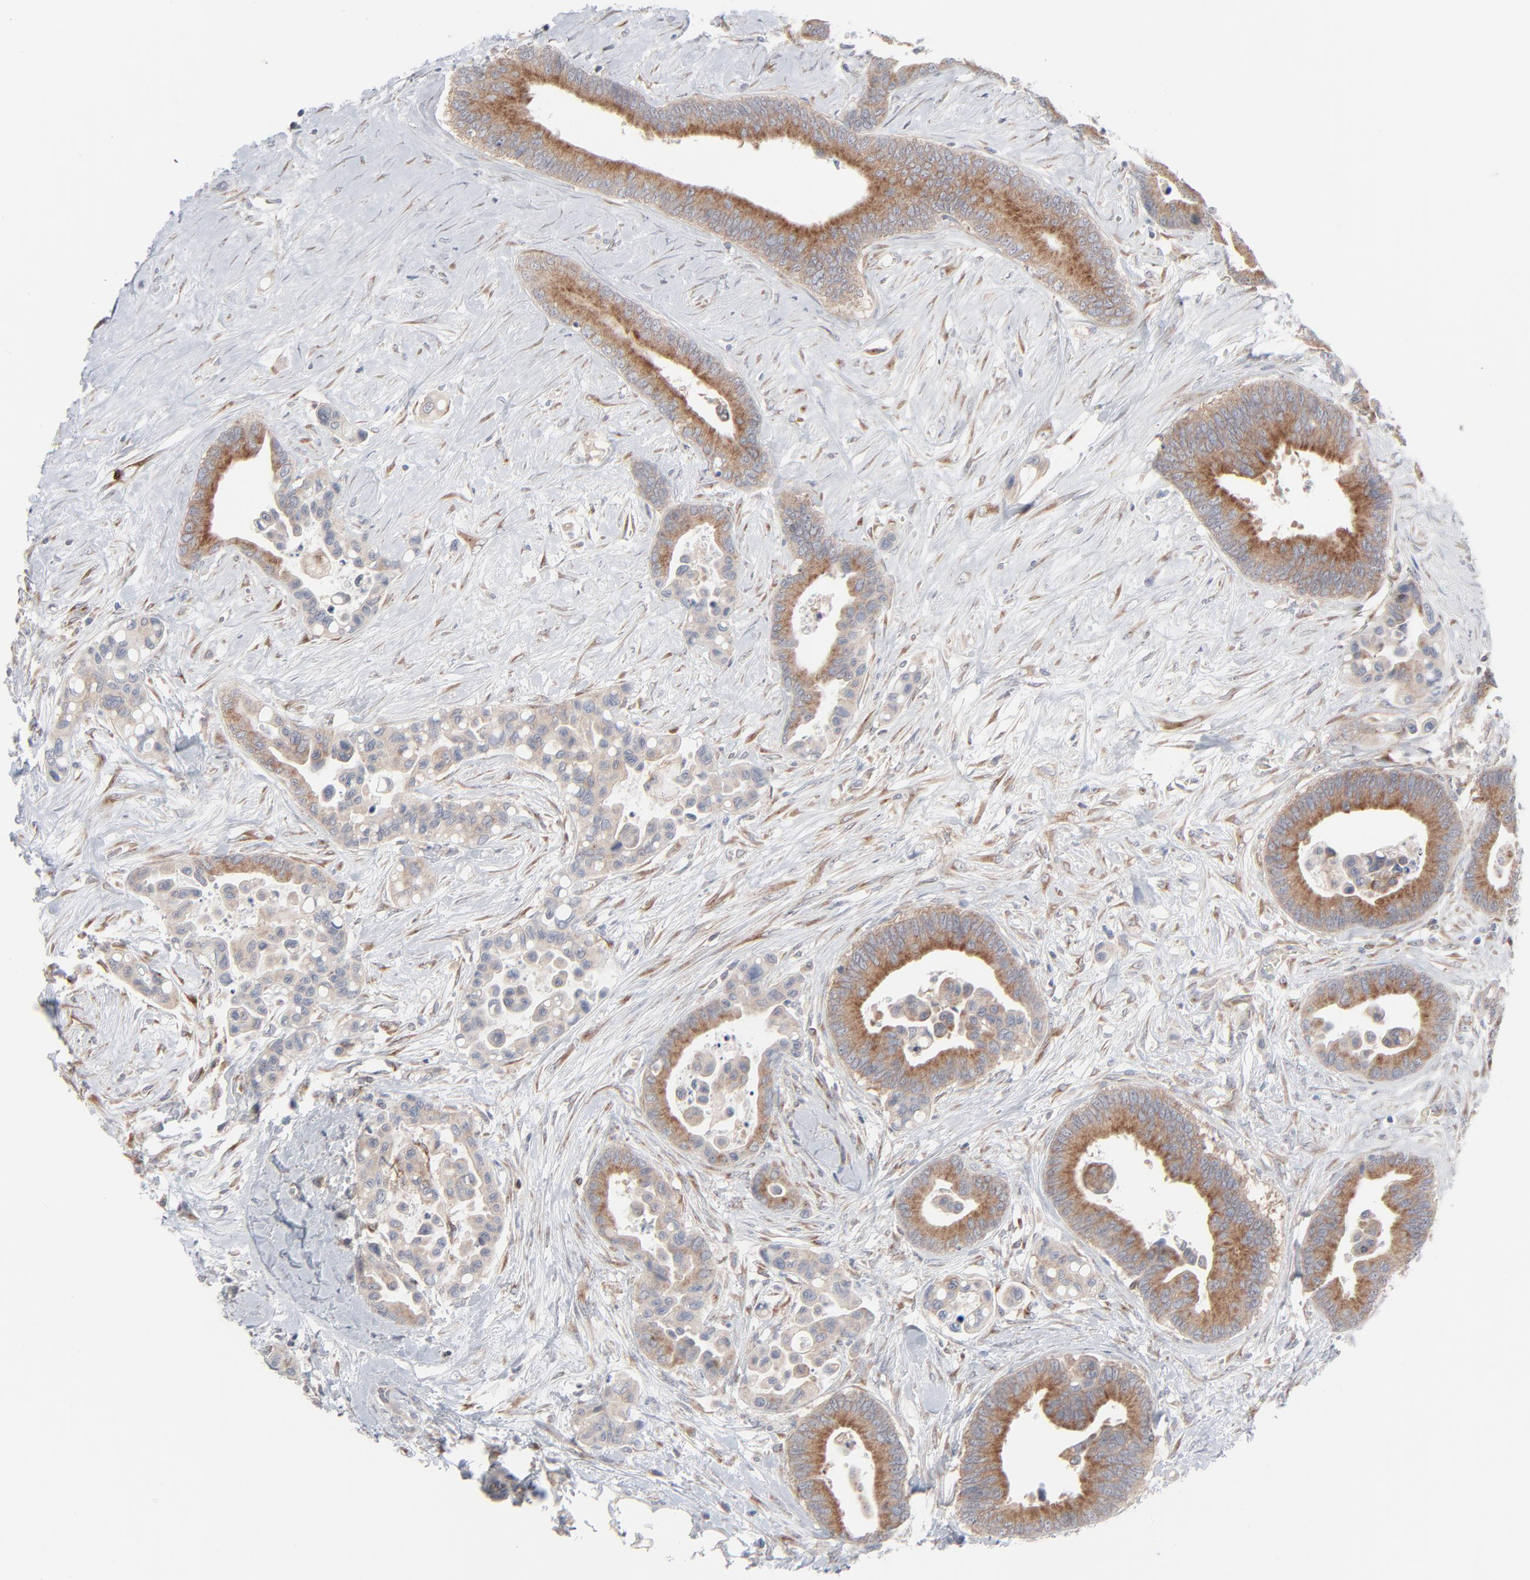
{"staining": {"intensity": "moderate", "quantity": ">75%", "location": "cytoplasmic/membranous"}, "tissue": "colorectal cancer", "cell_type": "Tumor cells", "image_type": "cancer", "snomed": [{"axis": "morphology", "description": "Adenocarcinoma, NOS"}, {"axis": "topography", "description": "Colon"}], "caption": "Immunohistochemical staining of colorectal adenocarcinoma exhibits medium levels of moderate cytoplasmic/membranous protein positivity in about >75% of tumor cells.", "gene": "KDSR", "patient": {"sex": "male", "age": 82}}